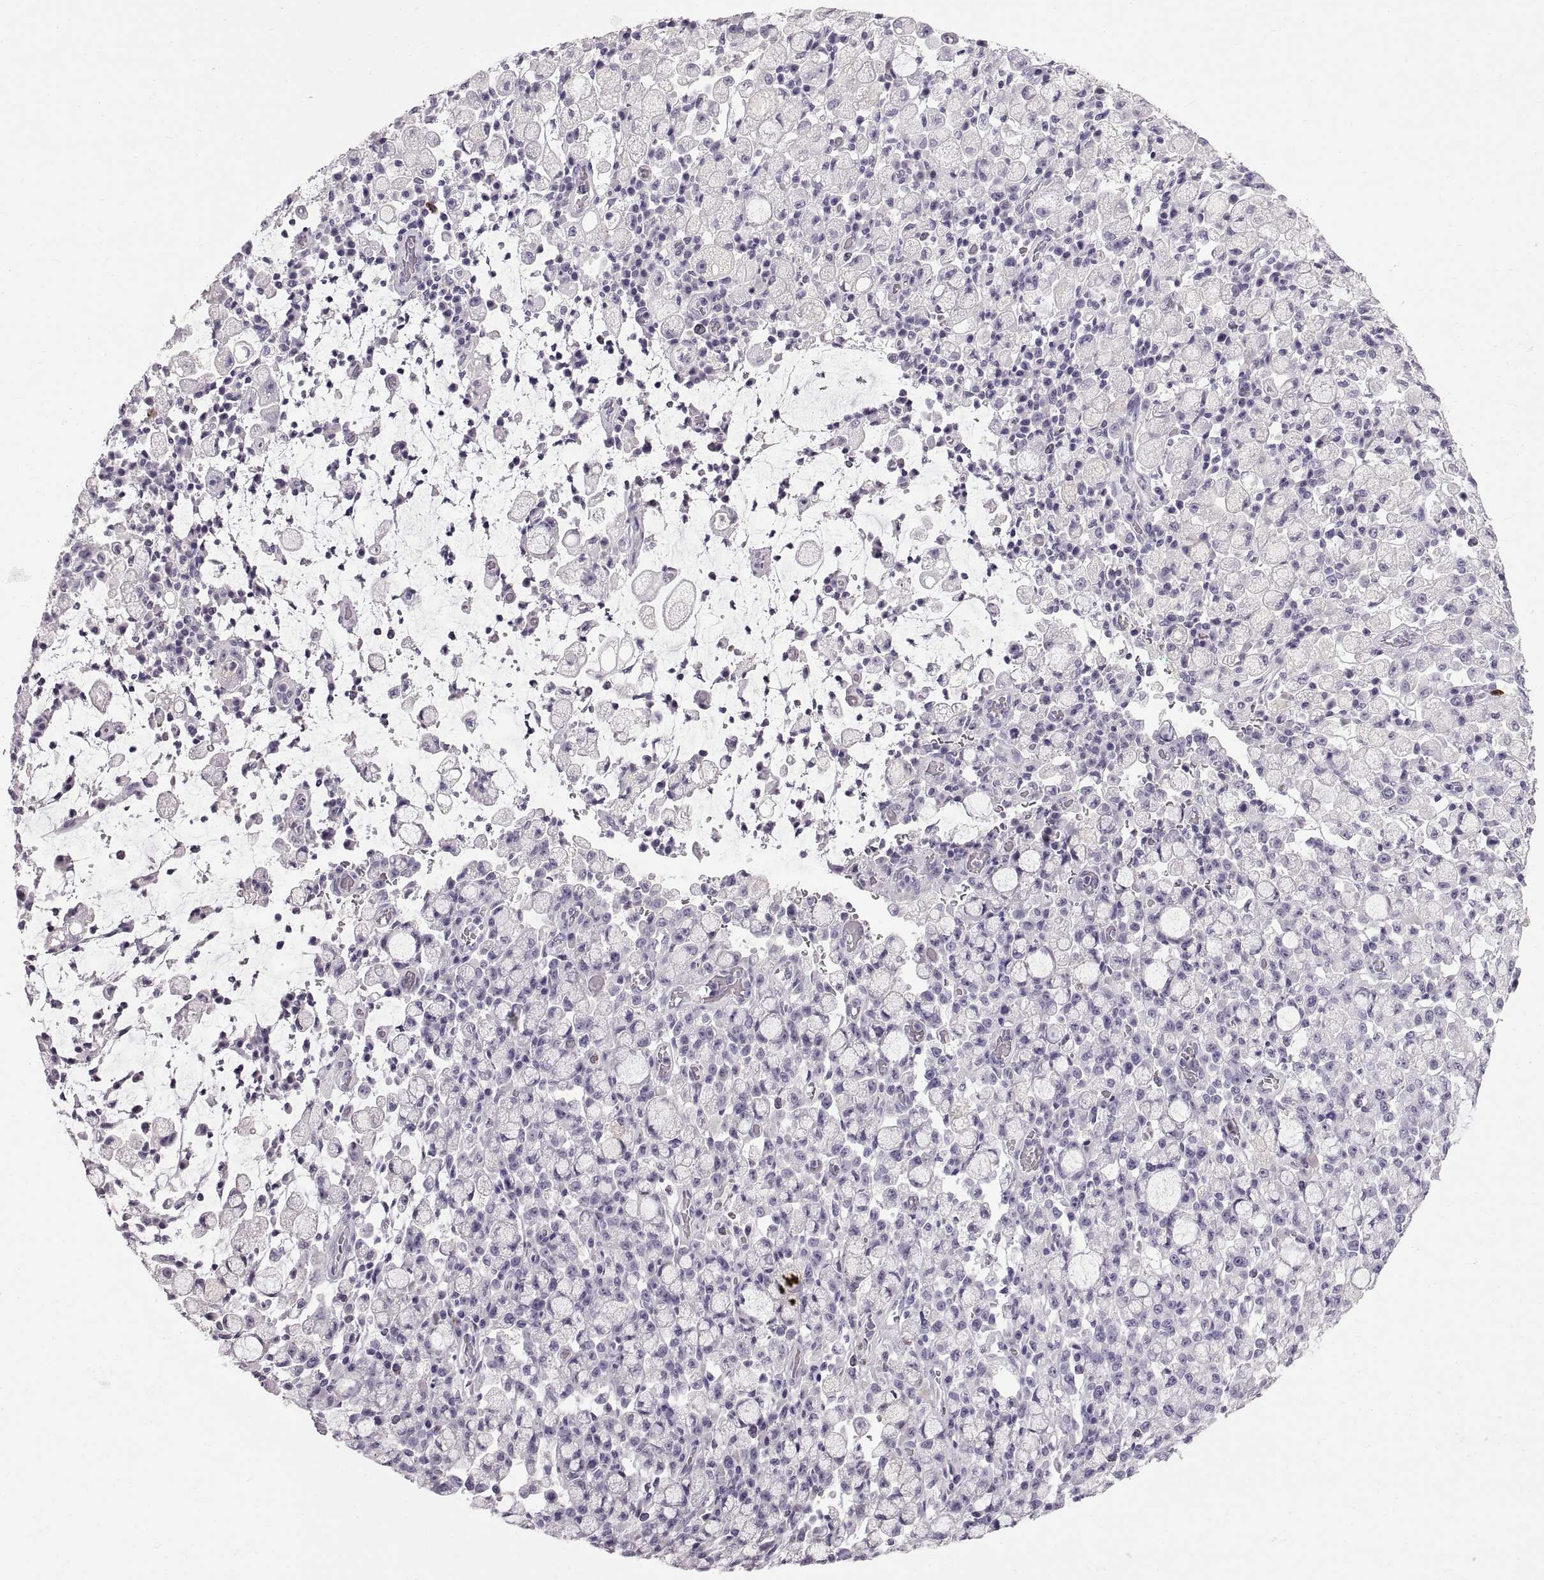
{"staining": {"intensity": "negative", "quantity": "none", "location": "none"}, "tissue": "stomach cancer", "cell_type": "Tumor cells", "image_type": "cancer", "snomed": [{"axis": "morphology", "description": "Adenocarcinoma, NOS"}, {"axis": "topography", "description": "Stomach"}], "caption": "Stomach cancer was stained to show a protein in brown. There is no significant expression in tumor cells.", "gene": "WFDC8", "patient": {"sex": "male", "age": 58}}